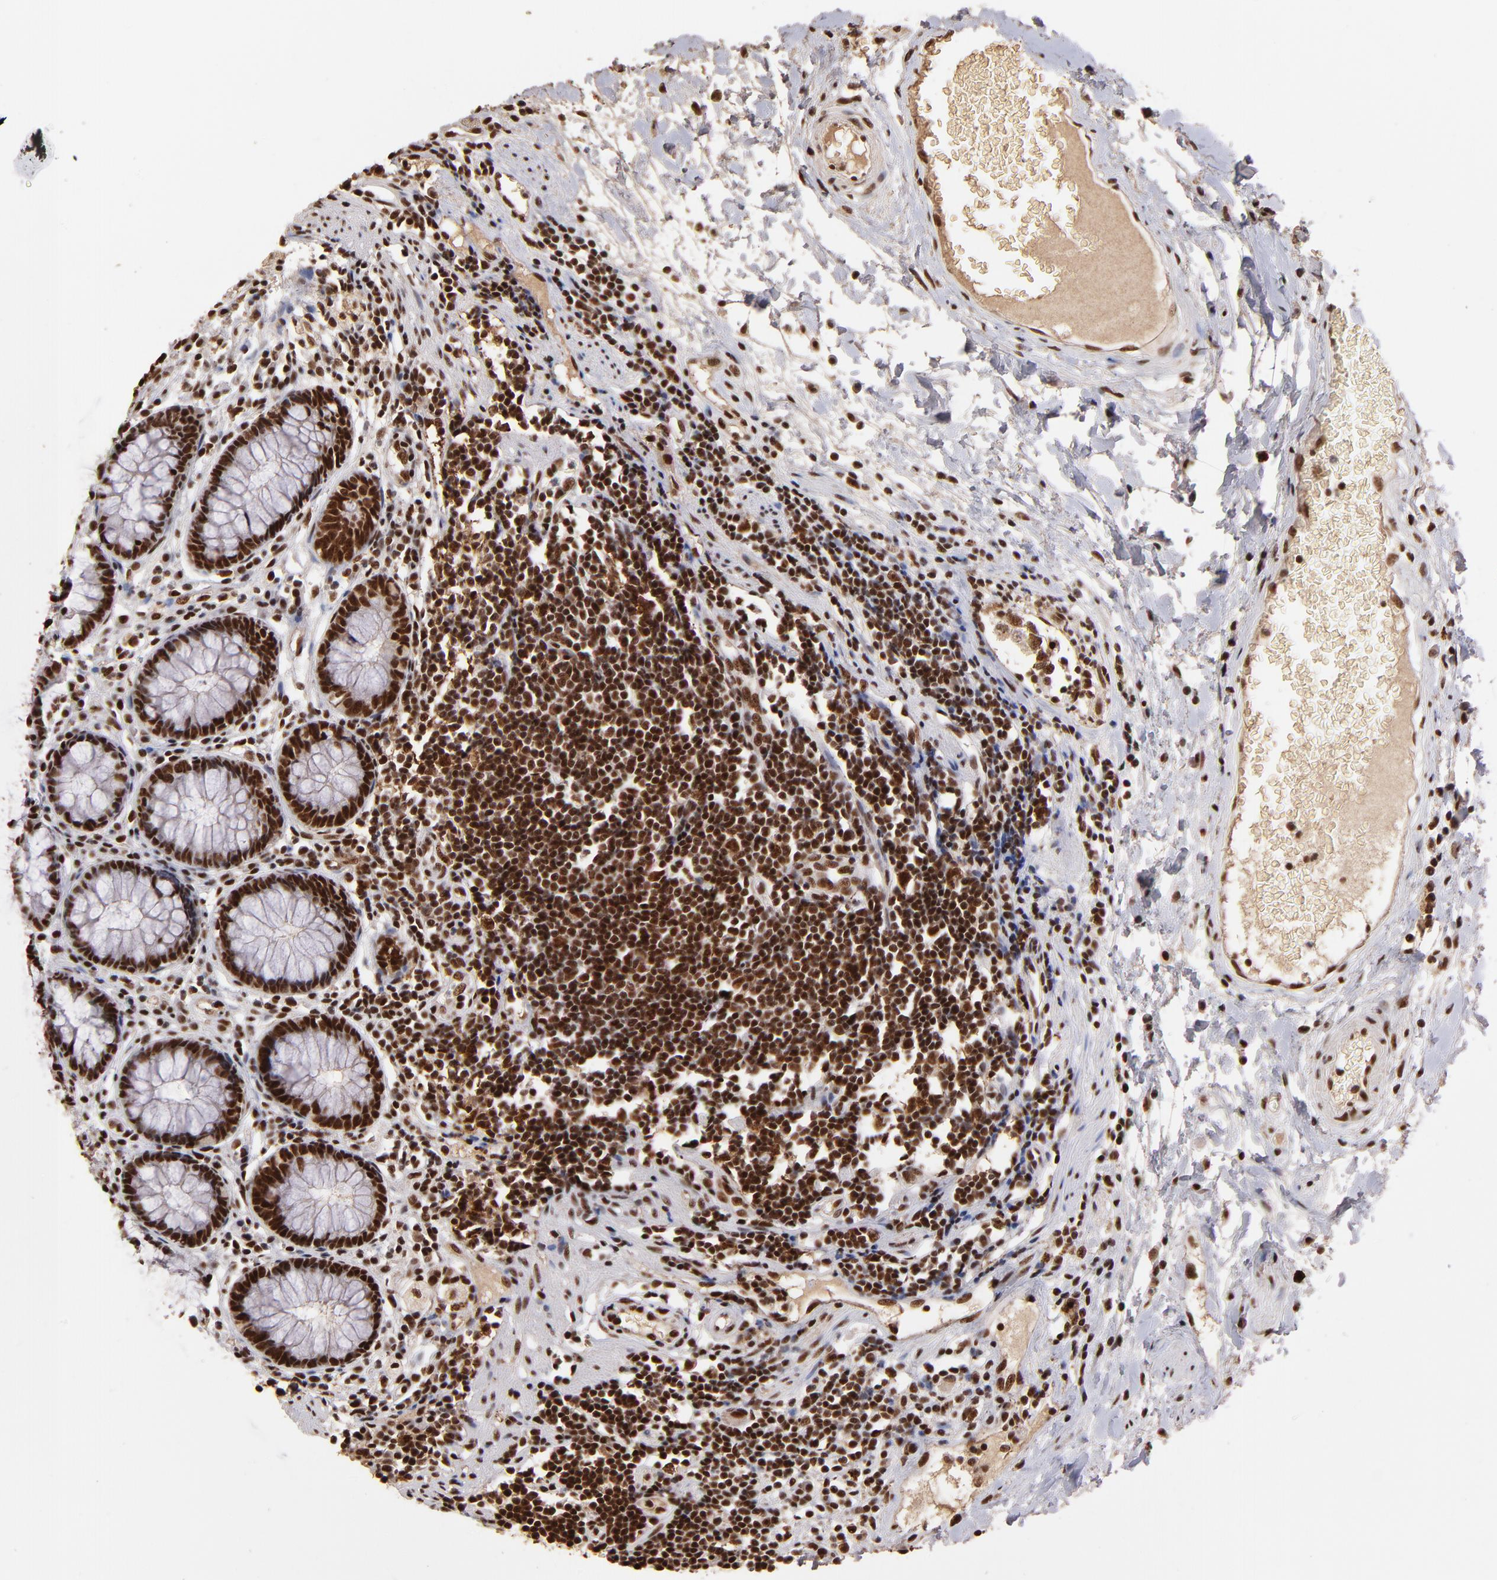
{"staining": {"intensity": "strong", "quantity": ">75%", "location": "nuclear"}, "tissue": "rectum", "cell_type": "Glandular cells", "image_type": "normal", "snomed": [{"axis": "morphology", "description": "Normal tissue, NOS"}, {"axis": "topography", "description": "Rectum"}], "caption": "The histopathology image shows a brown stain indicating the presence of a protein in the nuclear of glandular cells in rectum.", "gene": "ZNF146", "patient": {"sex": "female", "age": 66}}